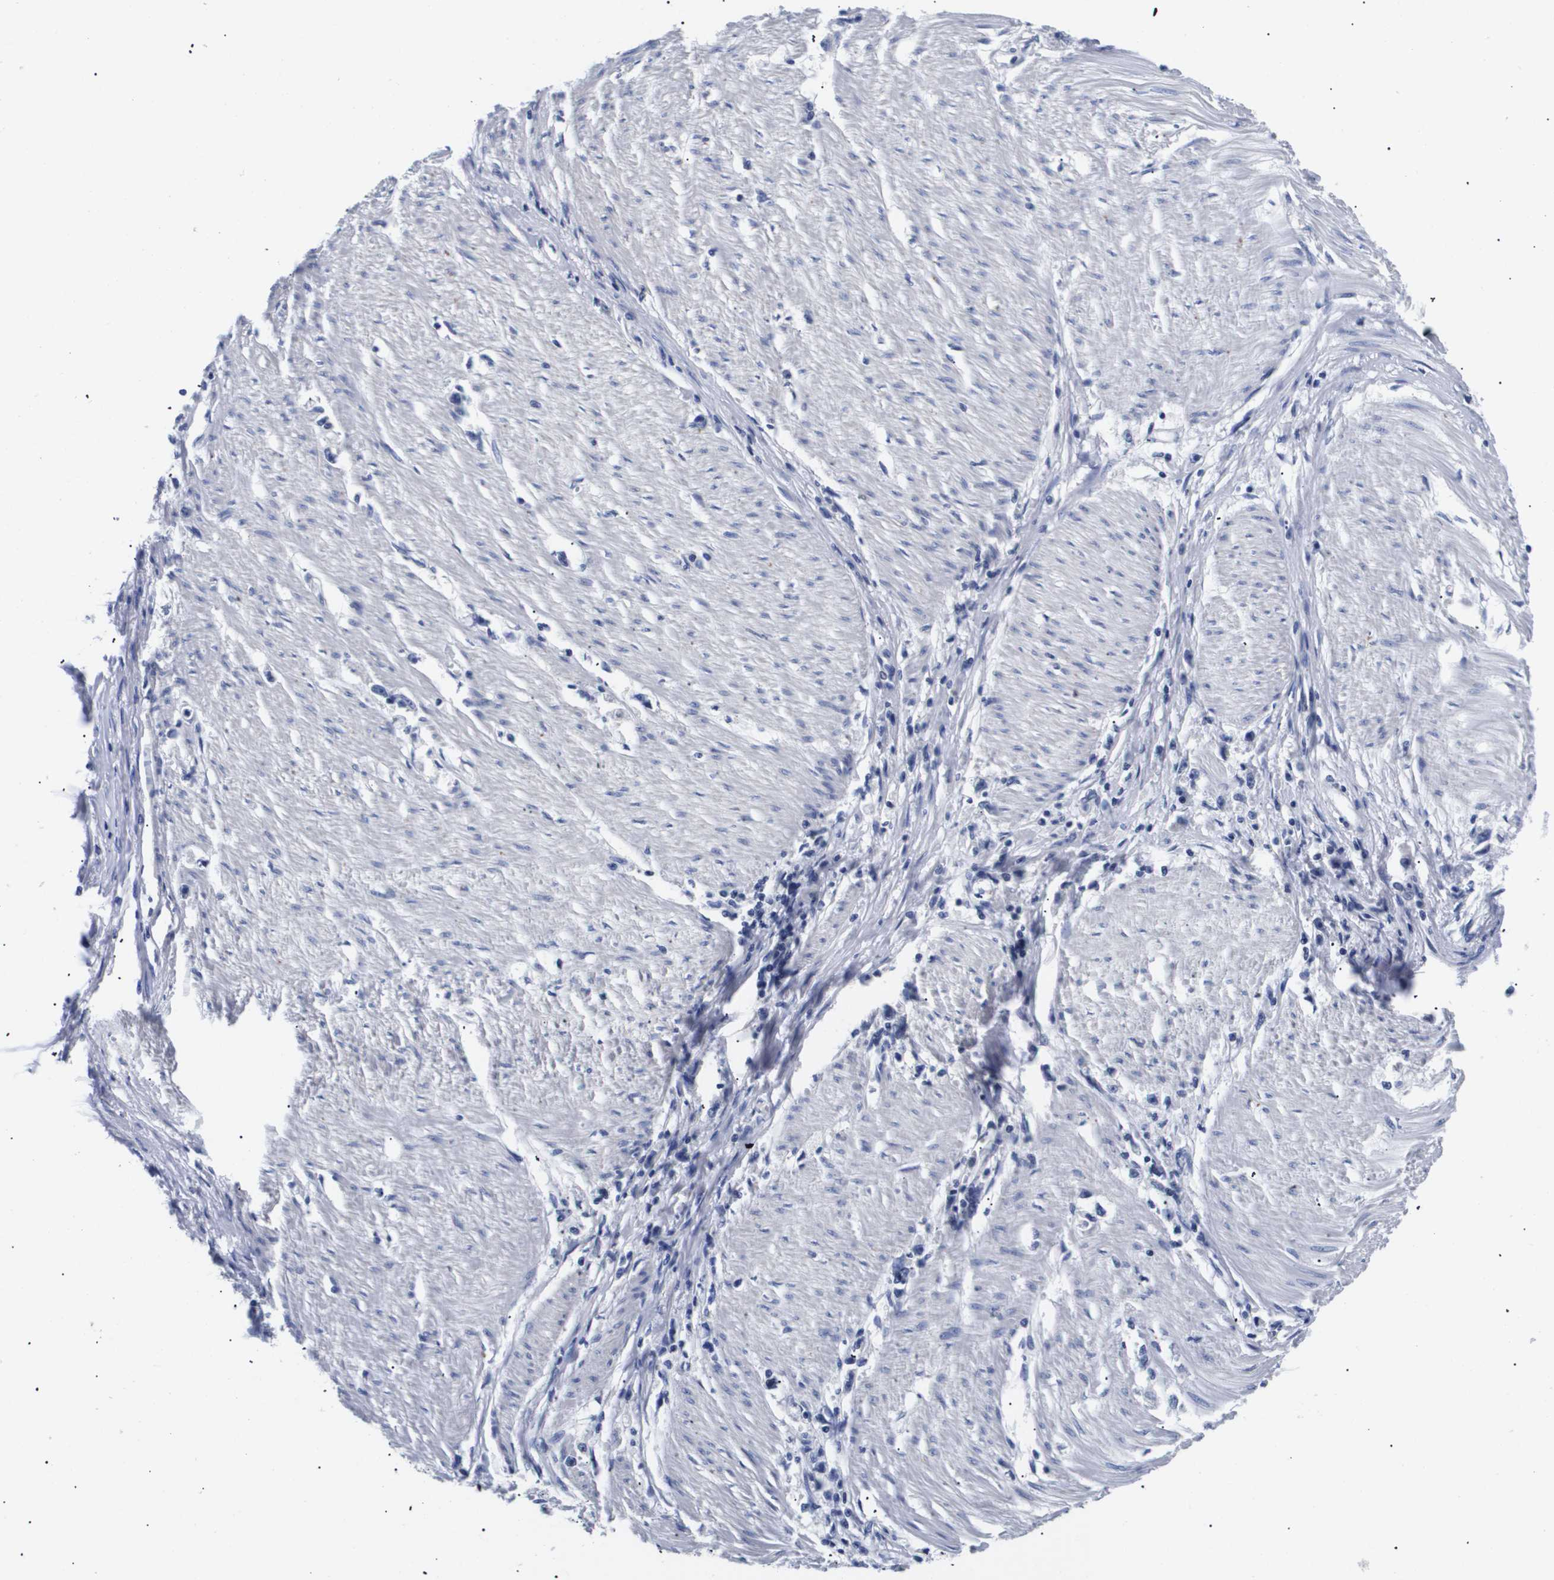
{"staining": {"intensity": "negative", "quantity": "none", "location": "none"}, "tissue": "stomach cancer", "cell_type": "Tumor cells", "image_type": "cancer", "snomed": [{"axis": "morphology", "description": "Adenocarcinoma, NOS"}, {"axis": "topography", "description": "Stomach"}], "caption": "Immunohistochemical staining of human stomach adenocarcinoma exhibits no significant staining in tumor cells.", "gene": "ATP6V0A4", "patient": {"sex": "female", "age": 59}}